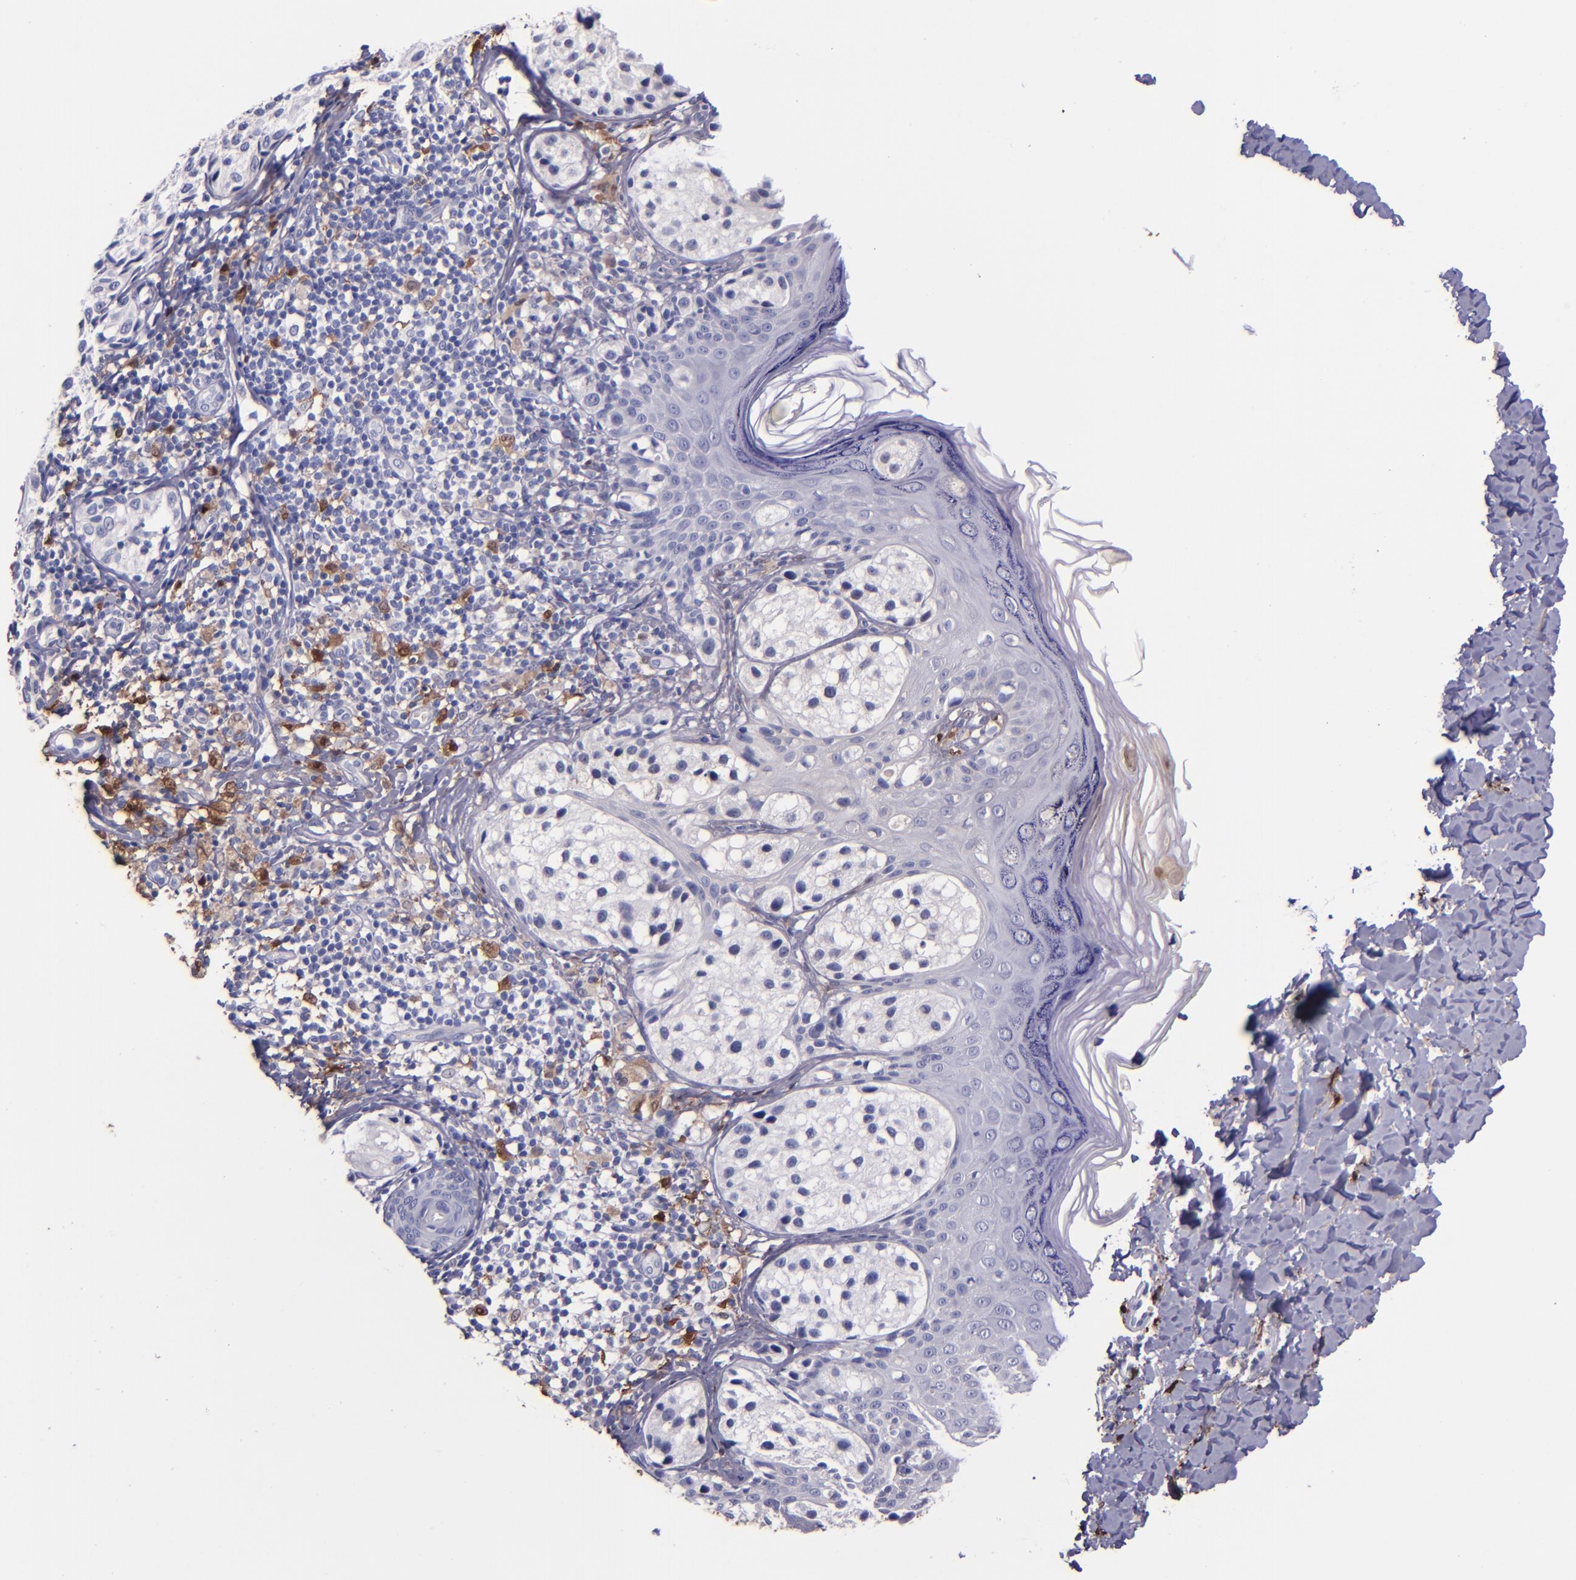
{"staining": {"intensity": "negative", "quantity": "none", "location": "none"}, "tissue": "melanoma", "cell_type": "Tumor cells", "image_type": "cancer", "snomed": [{"axis": "morphology", "description": "Malignant melanoma, NOS"}, {"axis": "topography", "description": "Skin"}], "caption": "There is no significant expression in tumor cells of melanoma.", "gene": "F13A1", "patient": {"sex": "male", "age": 23}}